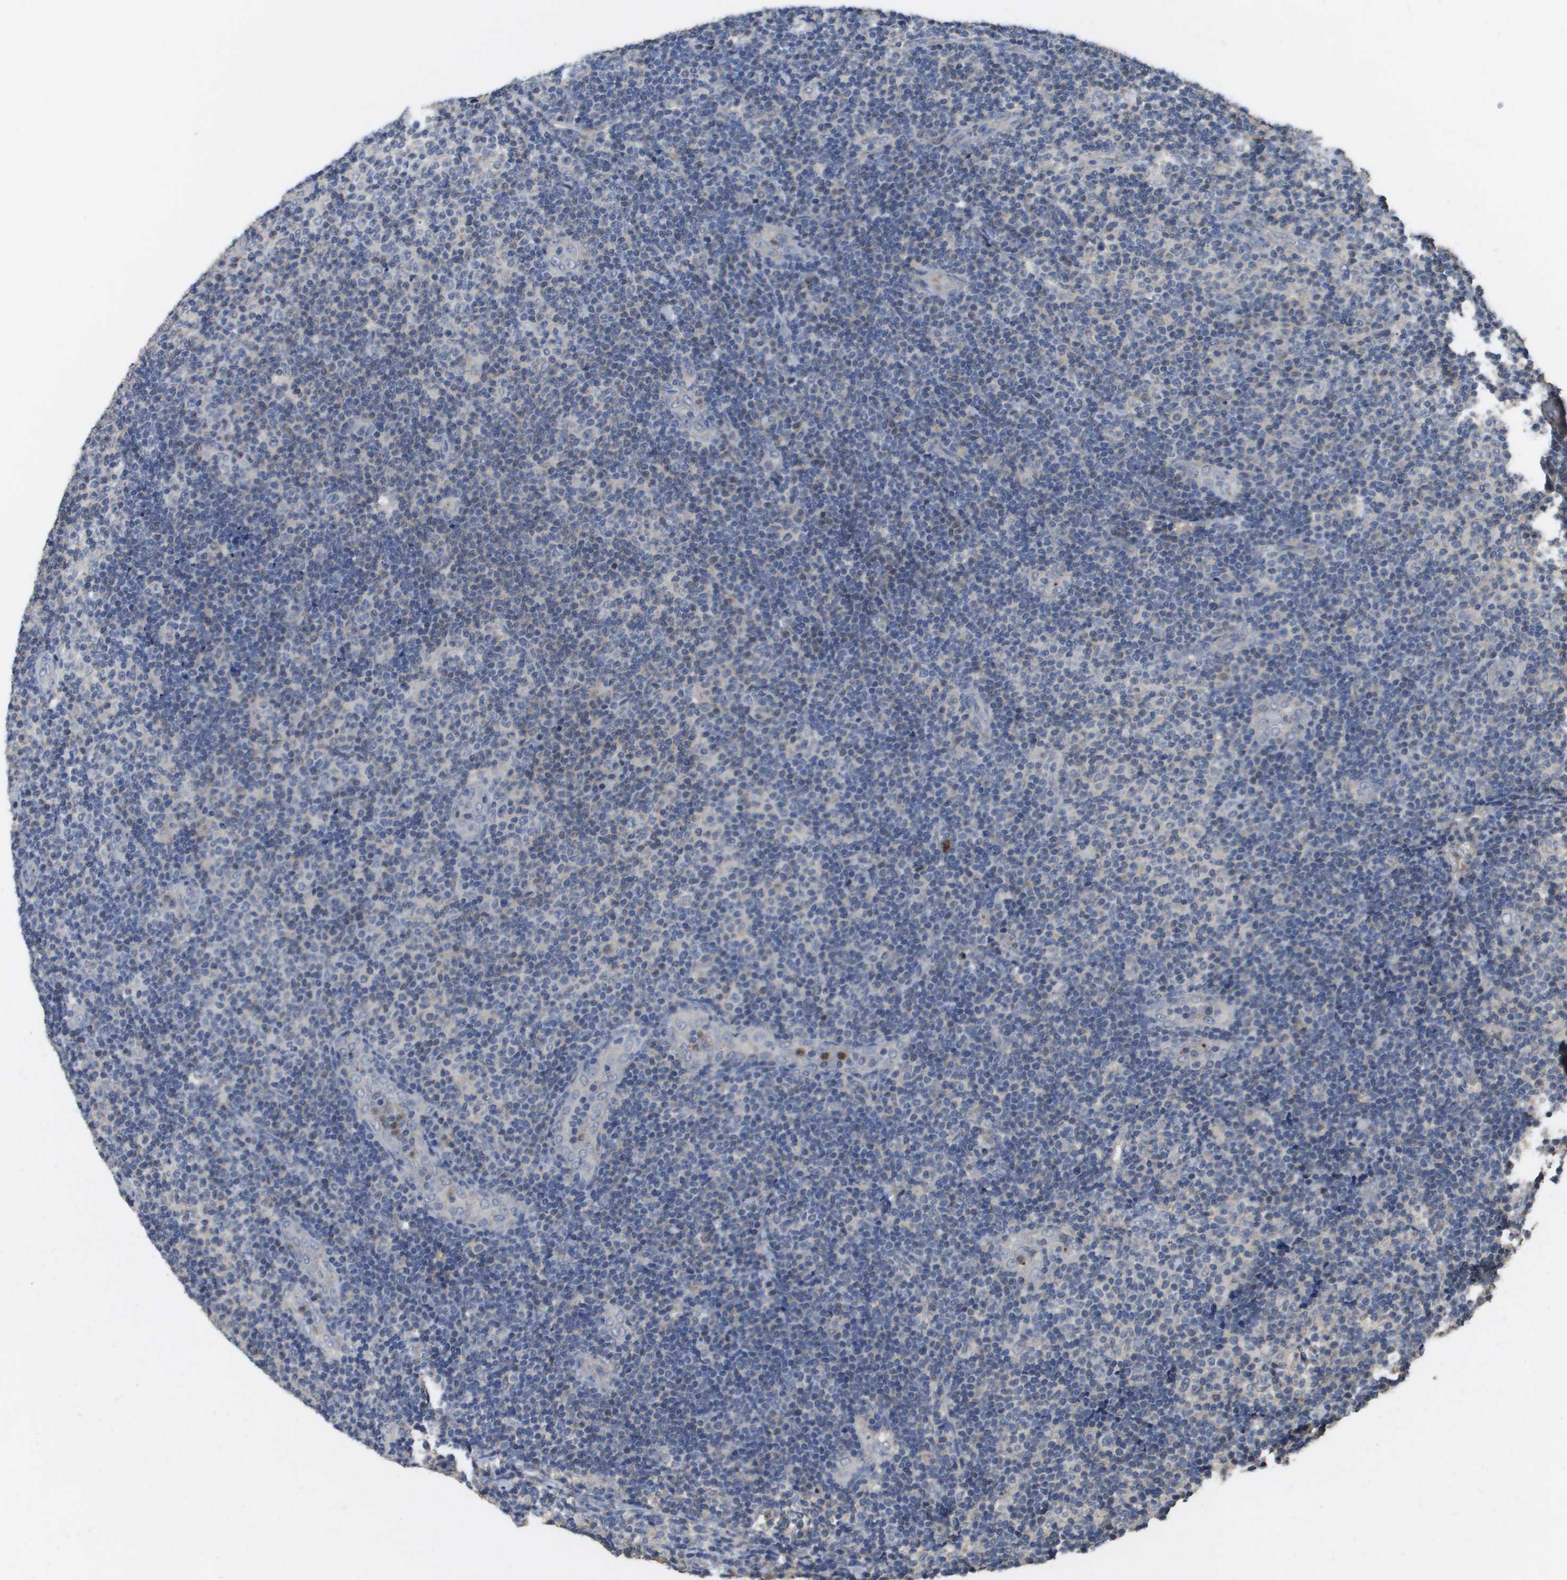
{"staining": {"intensity": "negative", "quantity": "none", "location": "none"}, "tissue": "lymphoma", "cell_type": "Tumor cells", "image_type": "cancer", "snomed": [{"axis": "morphology", "description": "Malignant lymphoma, non-Hodgkin's type, Low grade"}, {"axis": "topography", "description": "Lymph node"}], "caption": "IHC histopathology image of human low-grade malignant lymphoma, non-Hodgkin's type stained for a protein (brown), which reveals no expression in tumor cells.", "gene": "RAB27B", "patient": {"sex": "male", "age": 83}}